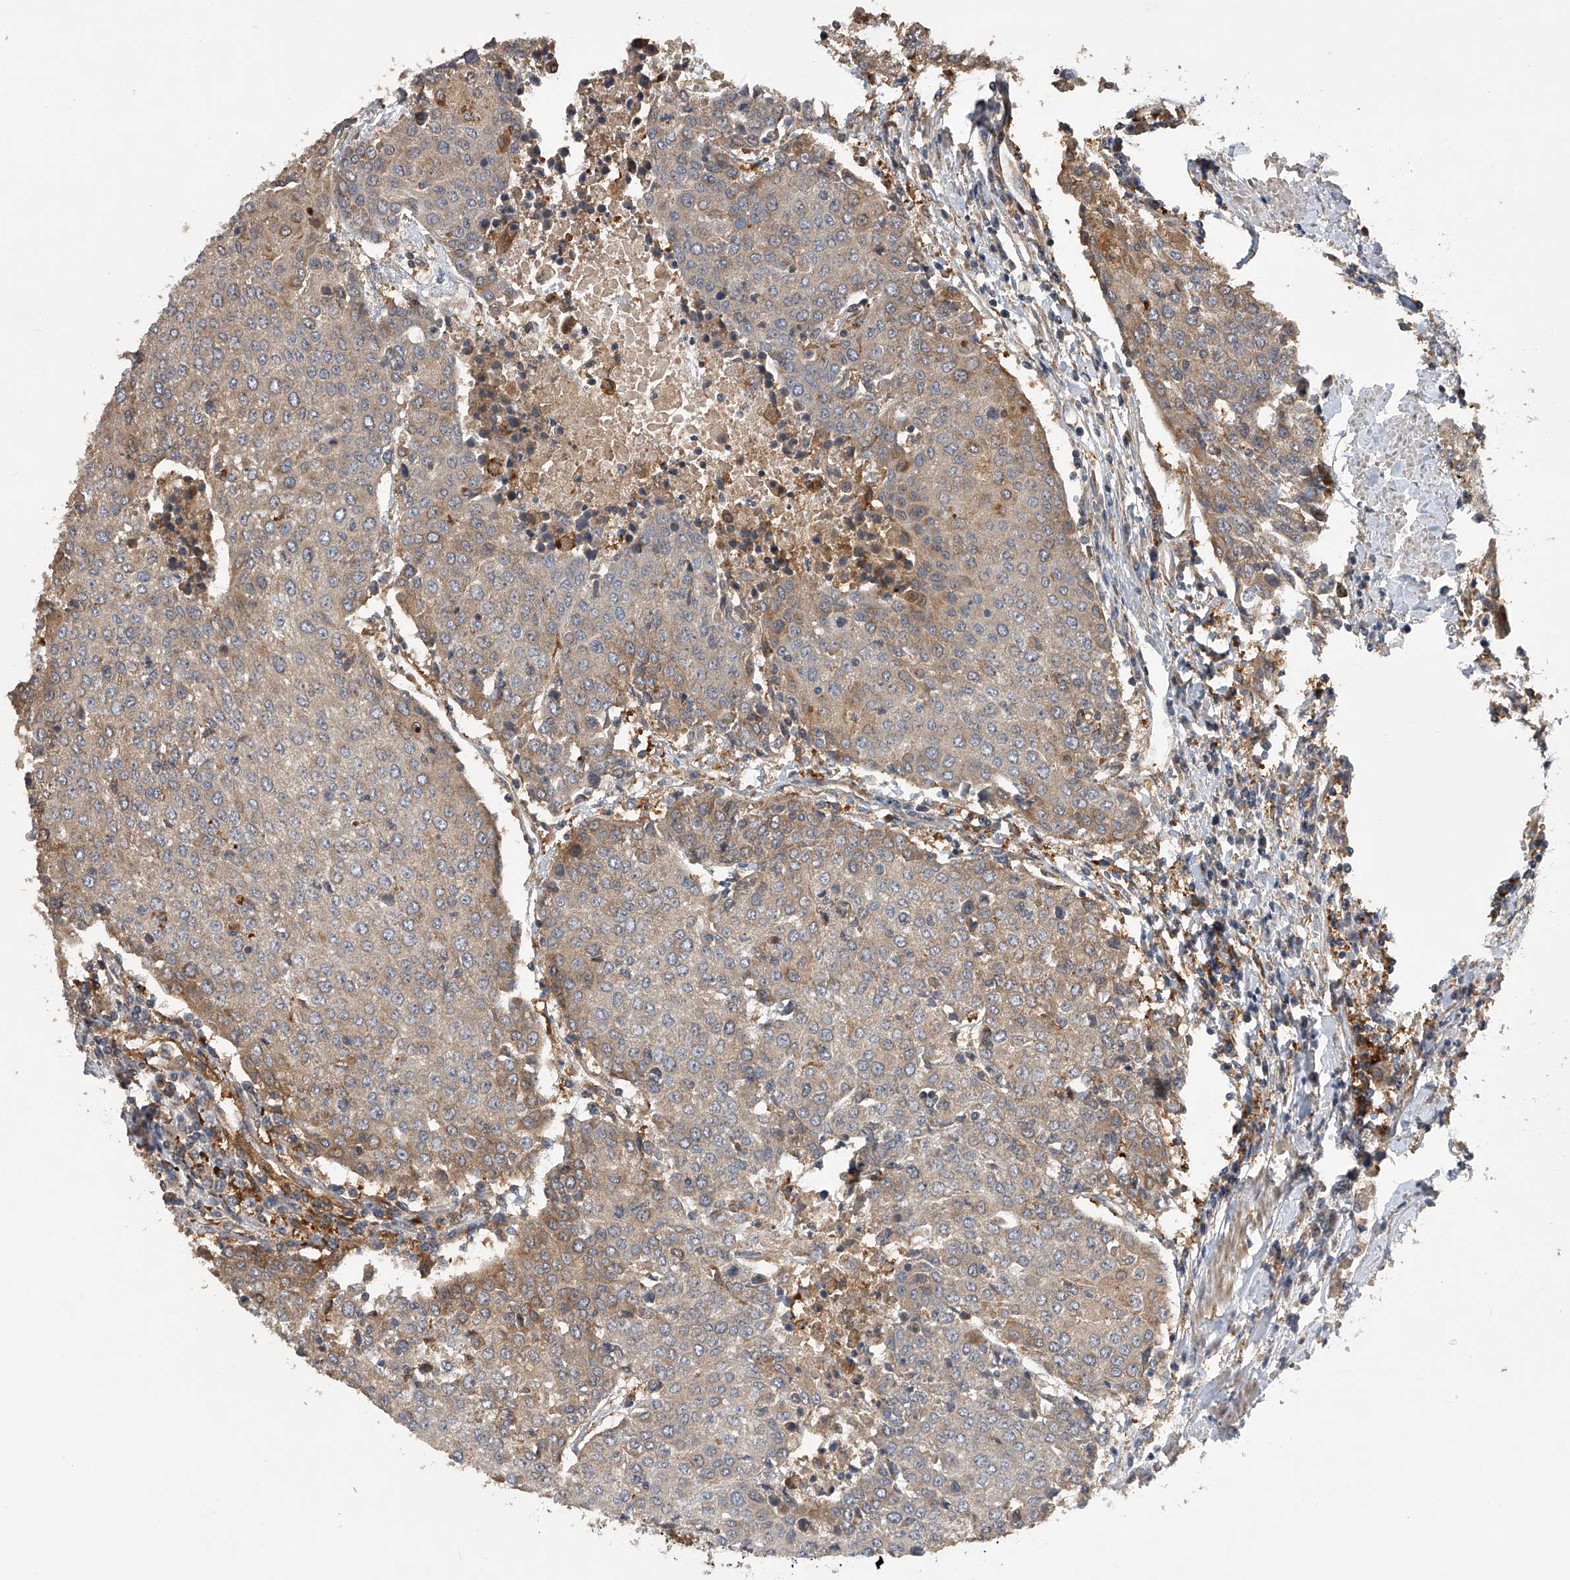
{"staining": {"intensity": "moderate", "quantity": "25%-75%", "location": "cytoplasmic/membranous"}, "tissue": "urothelial cancer", "cell_type": "Tumor cells", "image_type": "cancer", "snomed": [{"axis": "morphology", "description": "Urothelial carcinoma, High grade"}, {"axis": "topography", "description": "Urinary bladder"}], "caption": "The micrograph displays staining of urothelial cancer, revealing moderate cytoplasmic/membranous protein staining (brown color) within tumor cells. (Brightfield microscopy of DAB IHC at high magnification).", "gene": "PTPRA", "patient": {"sex": "female", "age": 85}}